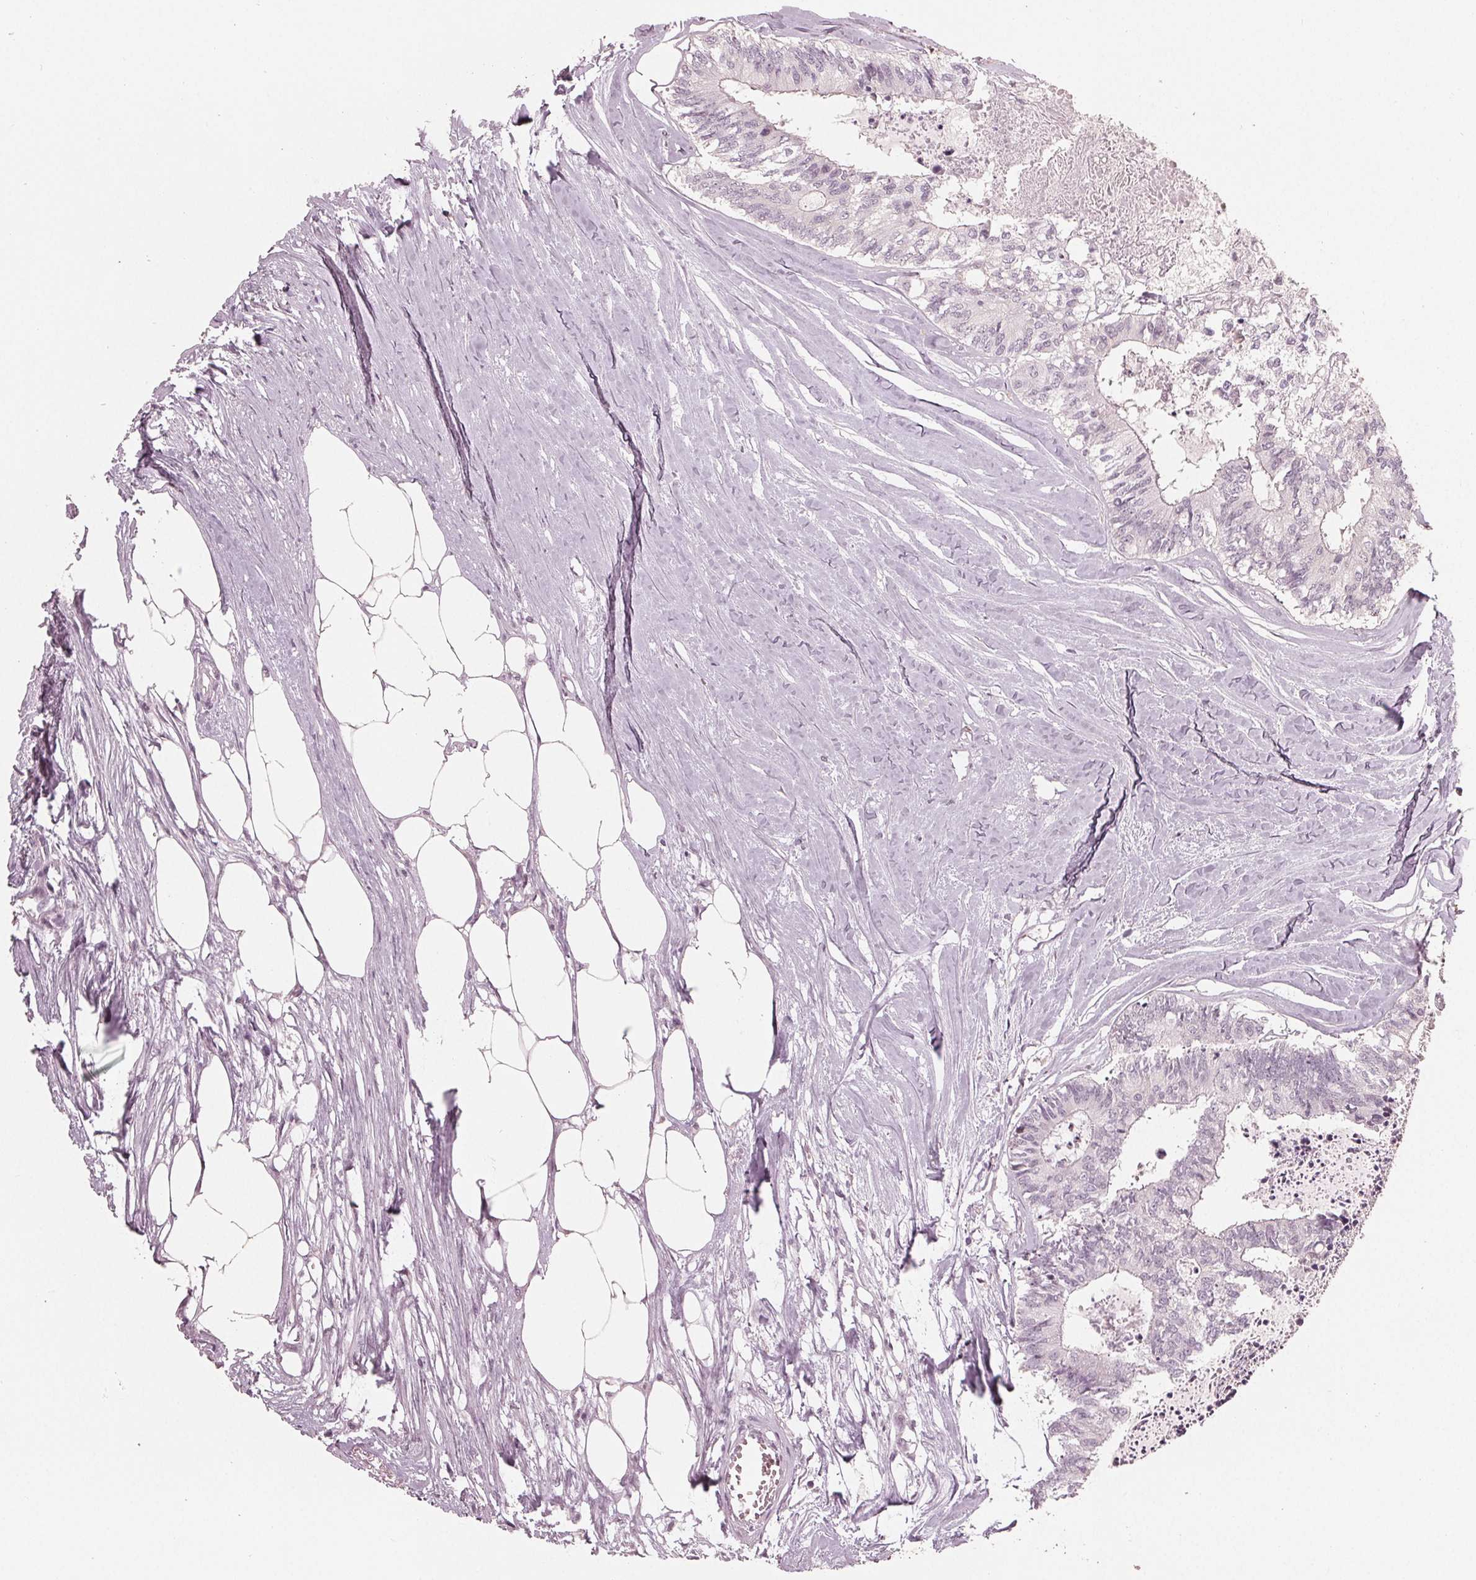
{"staining": {"intensity": "negative", "quantity": "none", "location": "none"}, "tissue": "colorectal cancer", "cell_type": "Tumor cells", "image_type": "cancer", "snomed": [{"axis": "morphology", "description": "Adenocarcinoma, NOS"}, {"axis": "topography", "description": "Colon"}, {"axis": "topography", "description": "Rectum"}], "caption": "Immunohistochemistry (IHC) image of neoplastic tissue: human adenocarcinoma (colorectal) stained with DAB (3,3'-diaminobenzidine) exhibits no significant protein expression in tumor cells. Nuclei are stained in blue.", "gene": "ADPRHL1", "patient": {"sex": "male", "age": 57}}